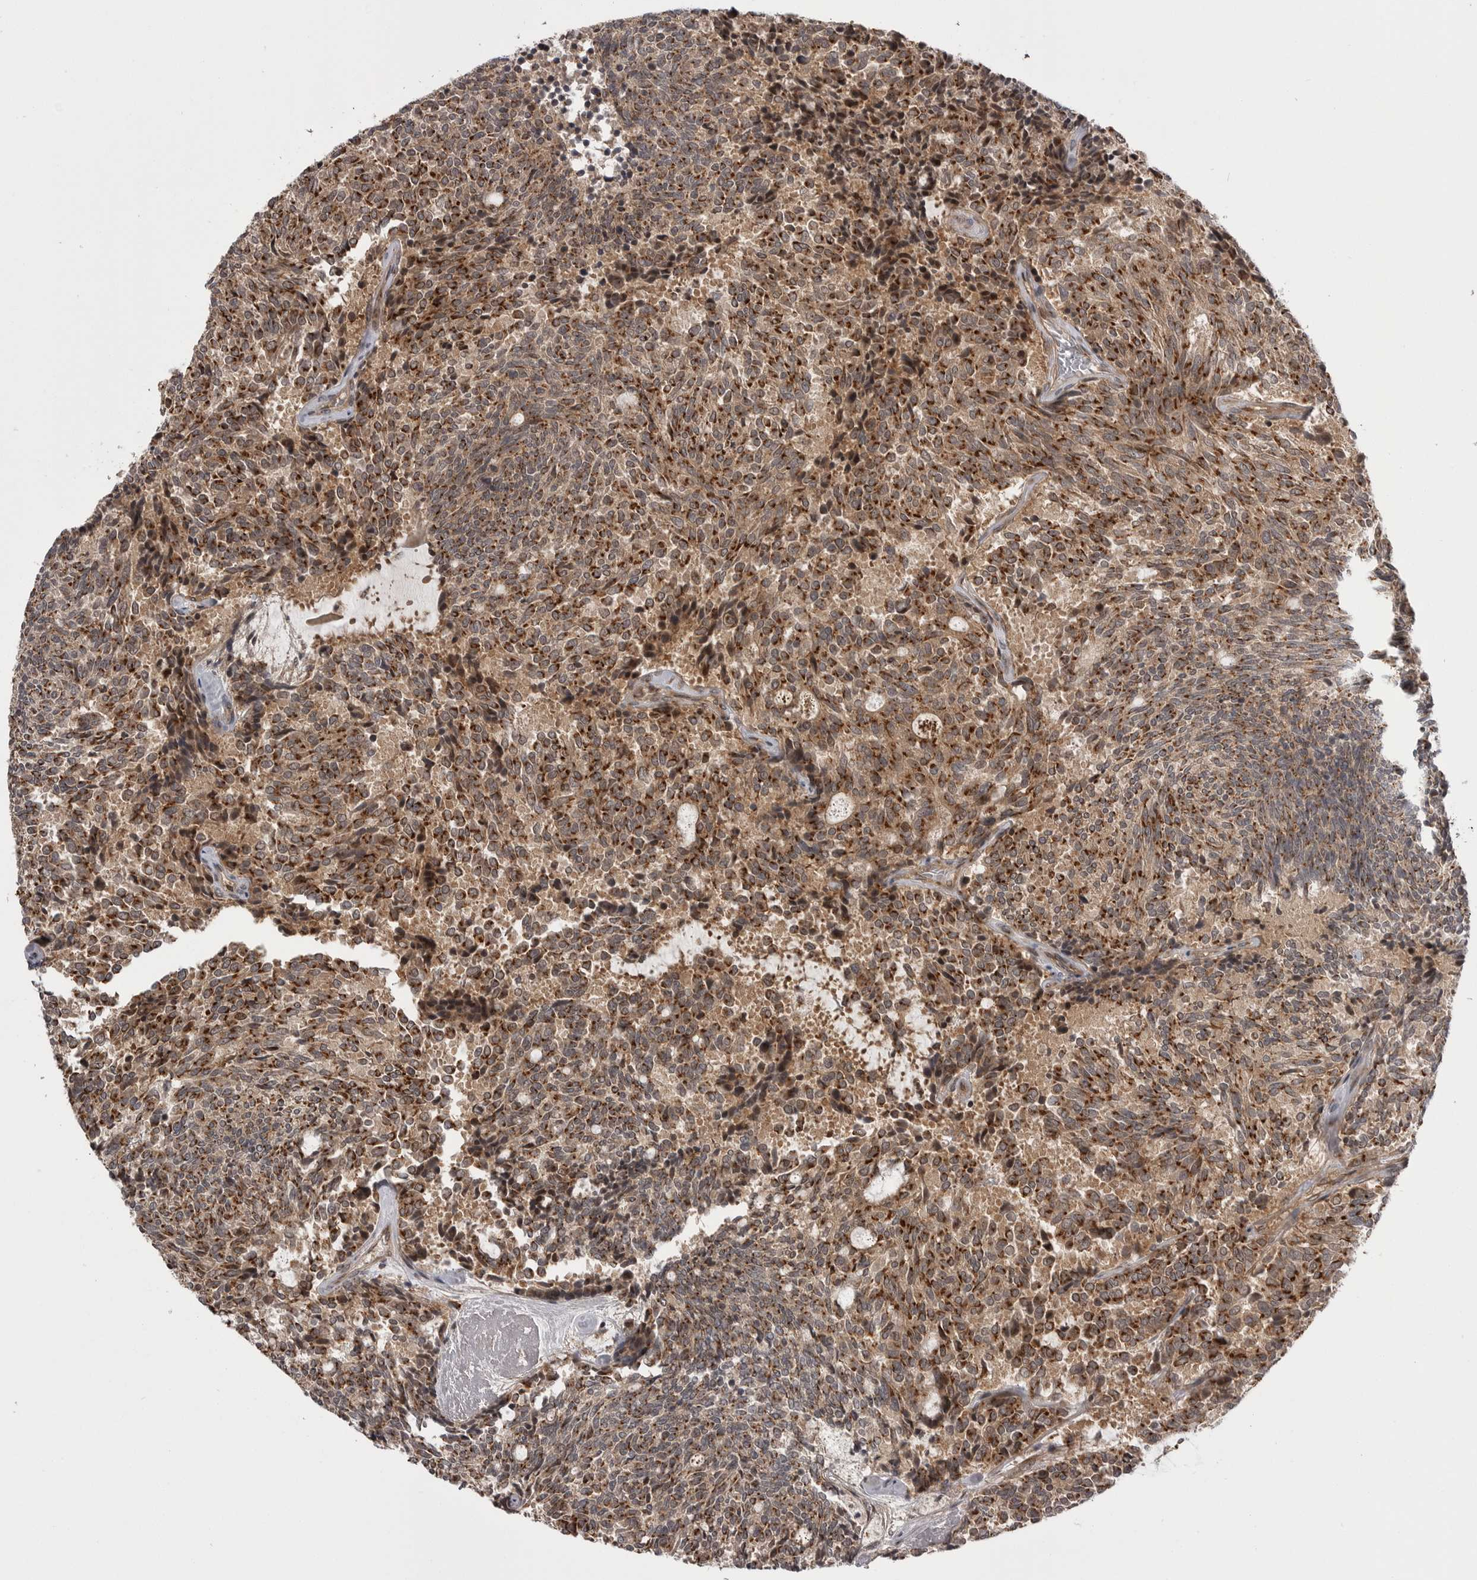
{"staining": {"intensity": "strong", "quantity": ">75%", "location": "cytoplasmic/membranous"}, "tissue": "carcinoid", "cell_type": "Tumor cells", "image_type": "cancer", "snomed": [{"axis": "morphology", "description": "Carcinoid, malignant, NOS"}, {"axis": "topography", "description": "Pancreas"}], "caption": "About >75% of tumor cells in human carcinoid (malignant) exhibit strong cytoplasmic/membranous protein expression as visualized by brown immunohistochemical staining.", "gene": "PDCL", "patient": {"sex": "female", "age": 54}}